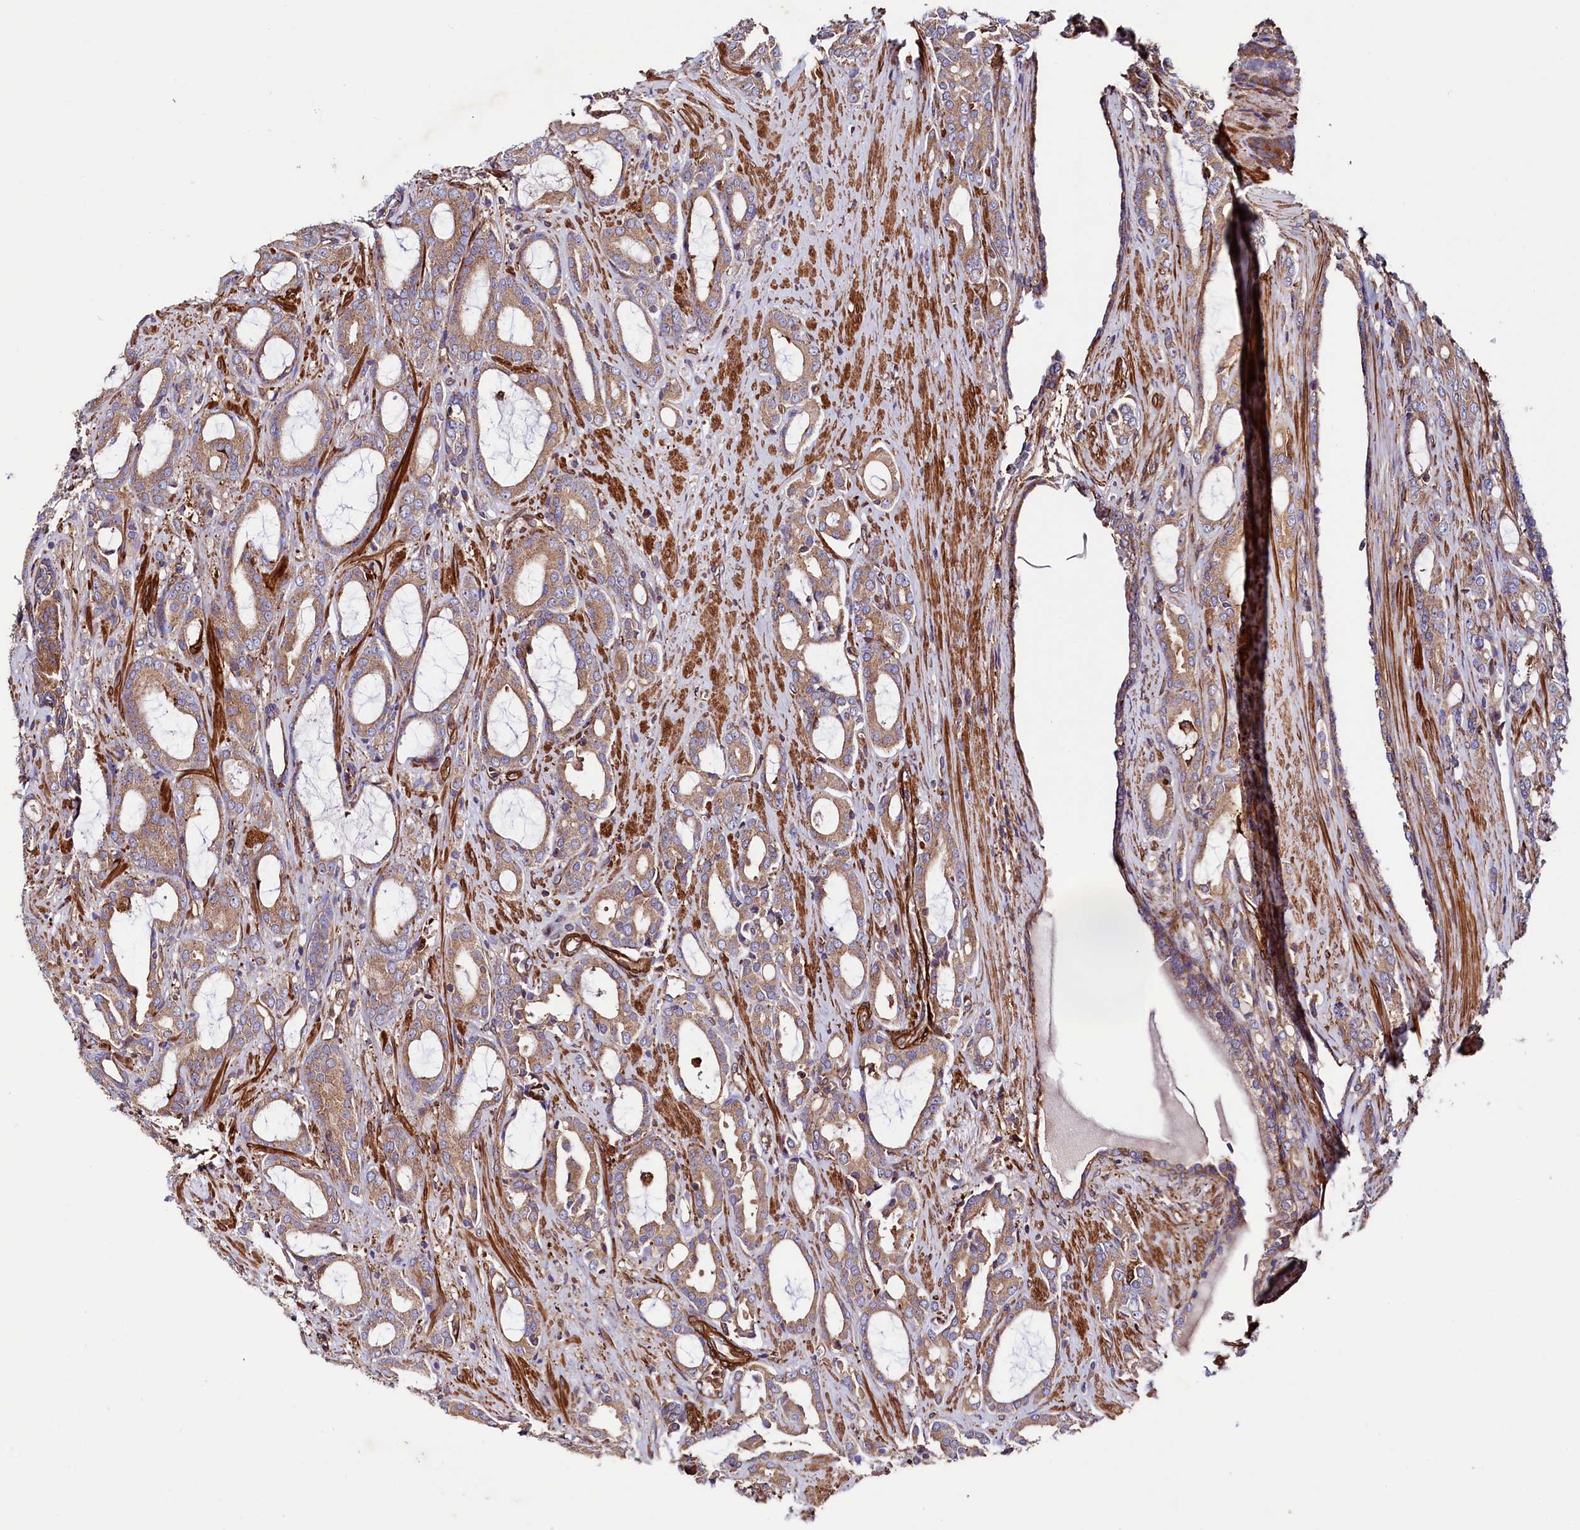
{"staining": {"intensity": "moderate", "quantity": ">75%", "location": "cytoplasmic/membranous"}, "tissue": "prostate cancer", "cell_type": "Tumor cells", "image_type": "cancer", "snomed": [{"axis": "morphology", "description": "Adenocarcinoma, High grade"}, {"axis": "topography", "description": "Prostate"}], "caption": "Protein staining reveals moderate cytoplasmic/membranous staining in about >75% of tumor cells in prostate adenocarcinoma (high-grade).", "gene": "STAMBPL1", "patient": {"sex": "male", "age": 72}}